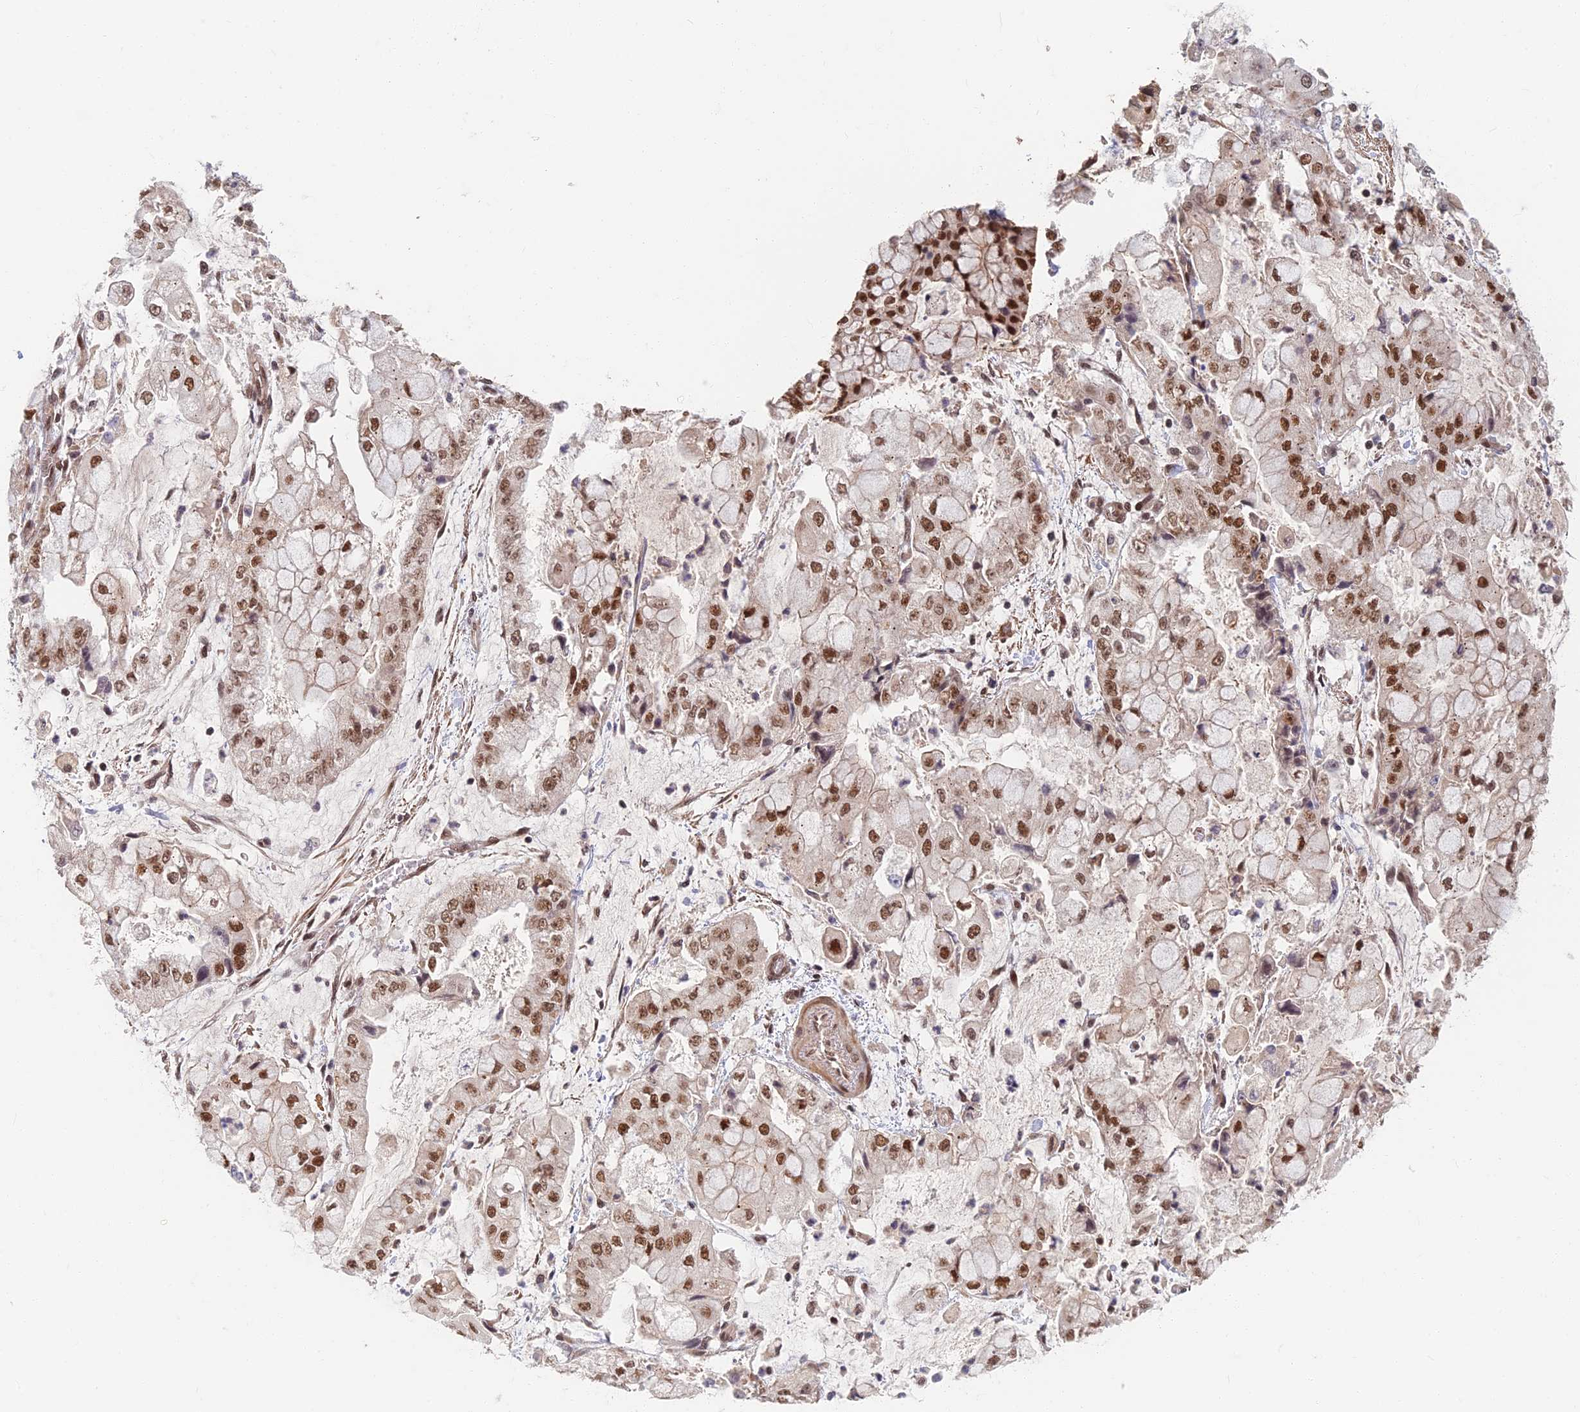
{"staining": {"intensity": "strong", "quantity": ">75%", "location": "nuclear"}, "tissue": "stomach cancer", "cell_type": "Tumor cells", "image_type": "cancer", "snomed": [{"axis": "morphology", "description": "Adenocarcinoma, NOS"}, {"axis": "topography", "description": "Stomach"}], "caption": "Immunohistochemistry (IHC) image of neoplastic tissue: human stomach cancer (adenocarcinoma) stained using immunohistochemistry displays high levels of strong protein expression localized specifically in the nuclear of tumor cells, appearing as a nuclear brown color.", "gene": "TCEA2", "patient": {"sex": "male", "age": 76}}